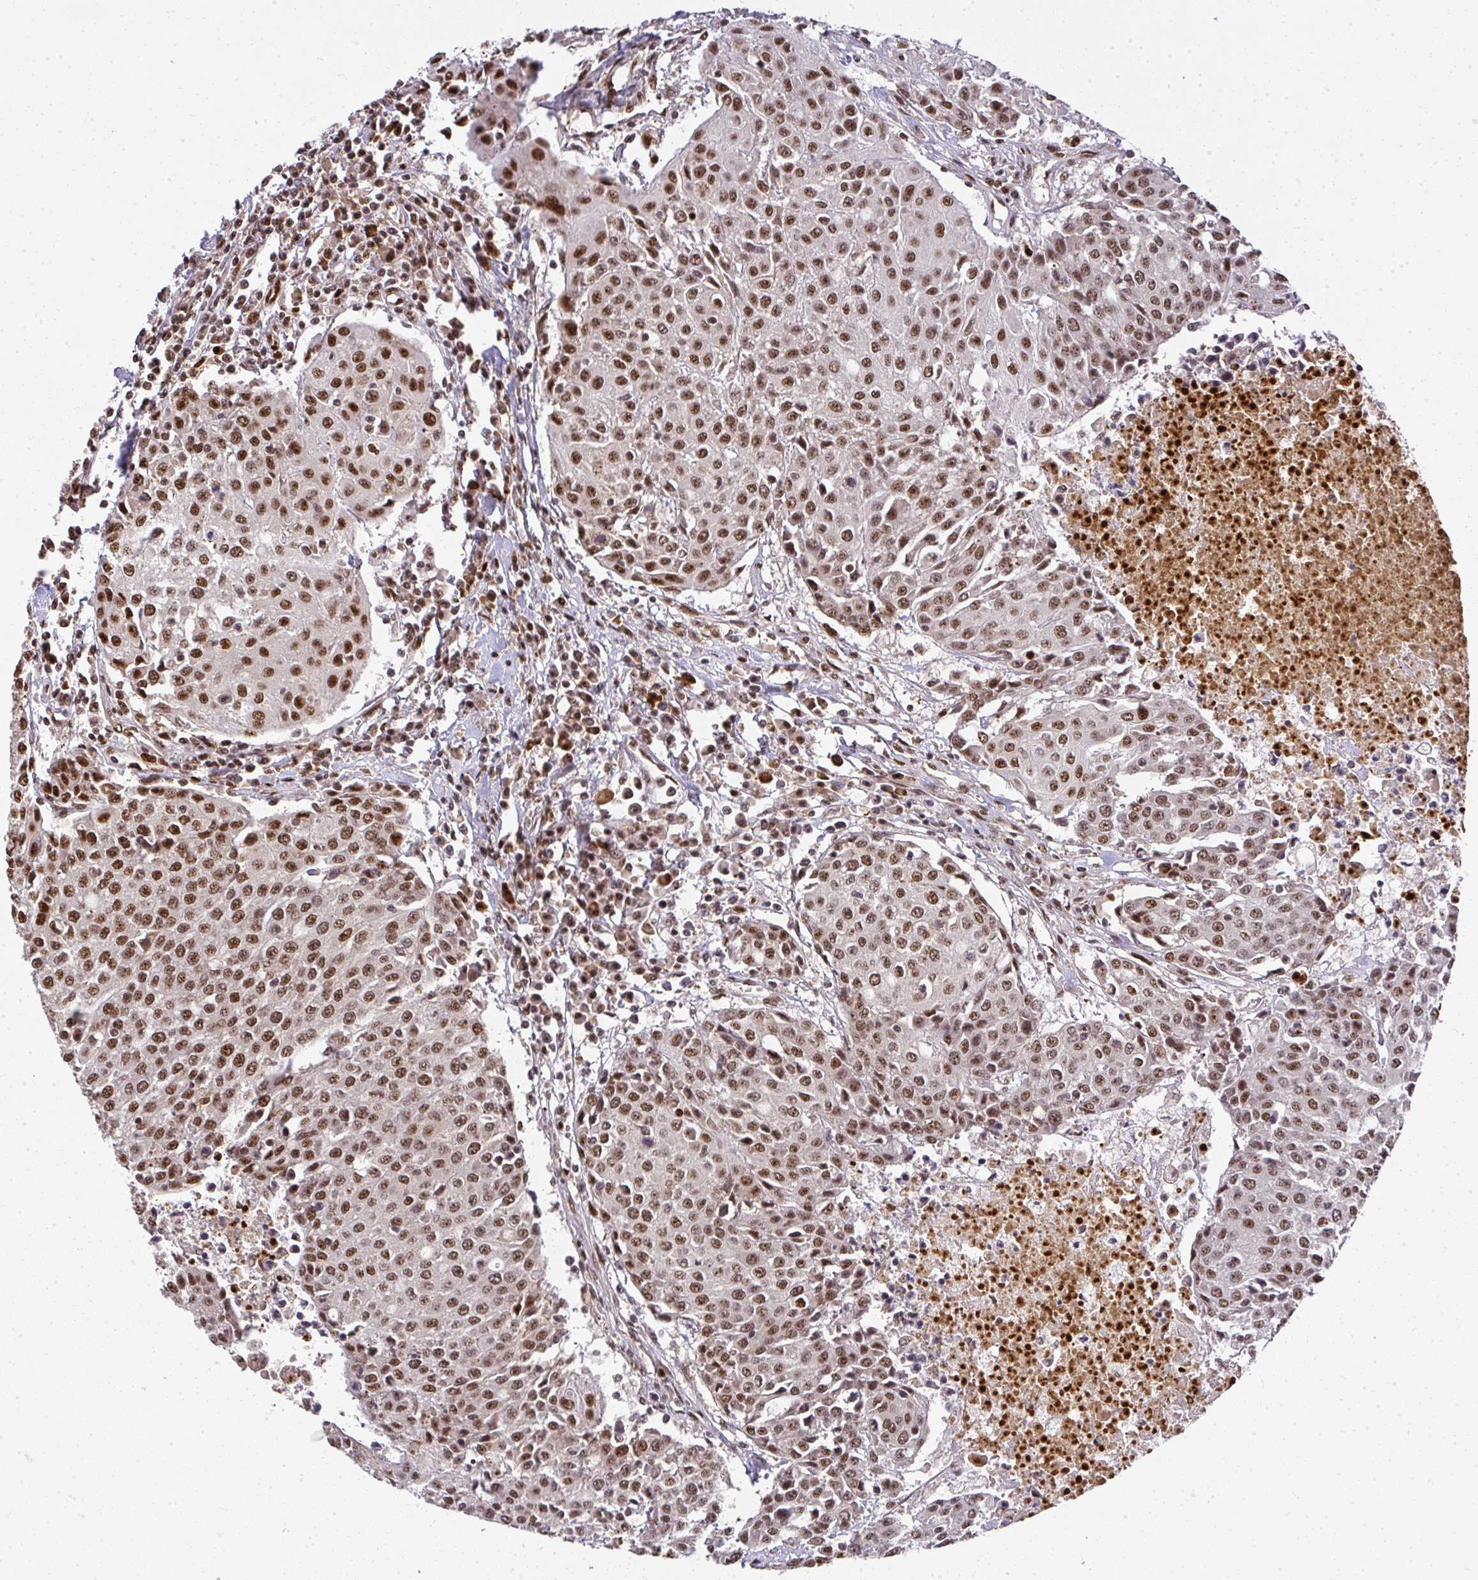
{"staining": {"intensity": "moderate", "quantity": ">75%", "location": "nuclear"}, "tissue": "urothelial cancer", "cell_type": "Tumor cells", "image_type": "cancer", "snomed": [{"axis": "morphology", "description": "Urothelial carcinoma, High grade"}, {"axis": "topography", "description": "Urinary bladder"}], "caption": "Brown immunohistochemical staining in urothelial cancer displays moderate nuclear positivity in about >75% of tumor cells. The staining was performed using DAB (3,3'-diaminobenzidine) to visualize the protein expression in brown, while the nuclei were stained in blue with hematoxylin (Magnification: 20x).", "gene": "U2AF1", "patient": {"sex": "female", "age": 85}}